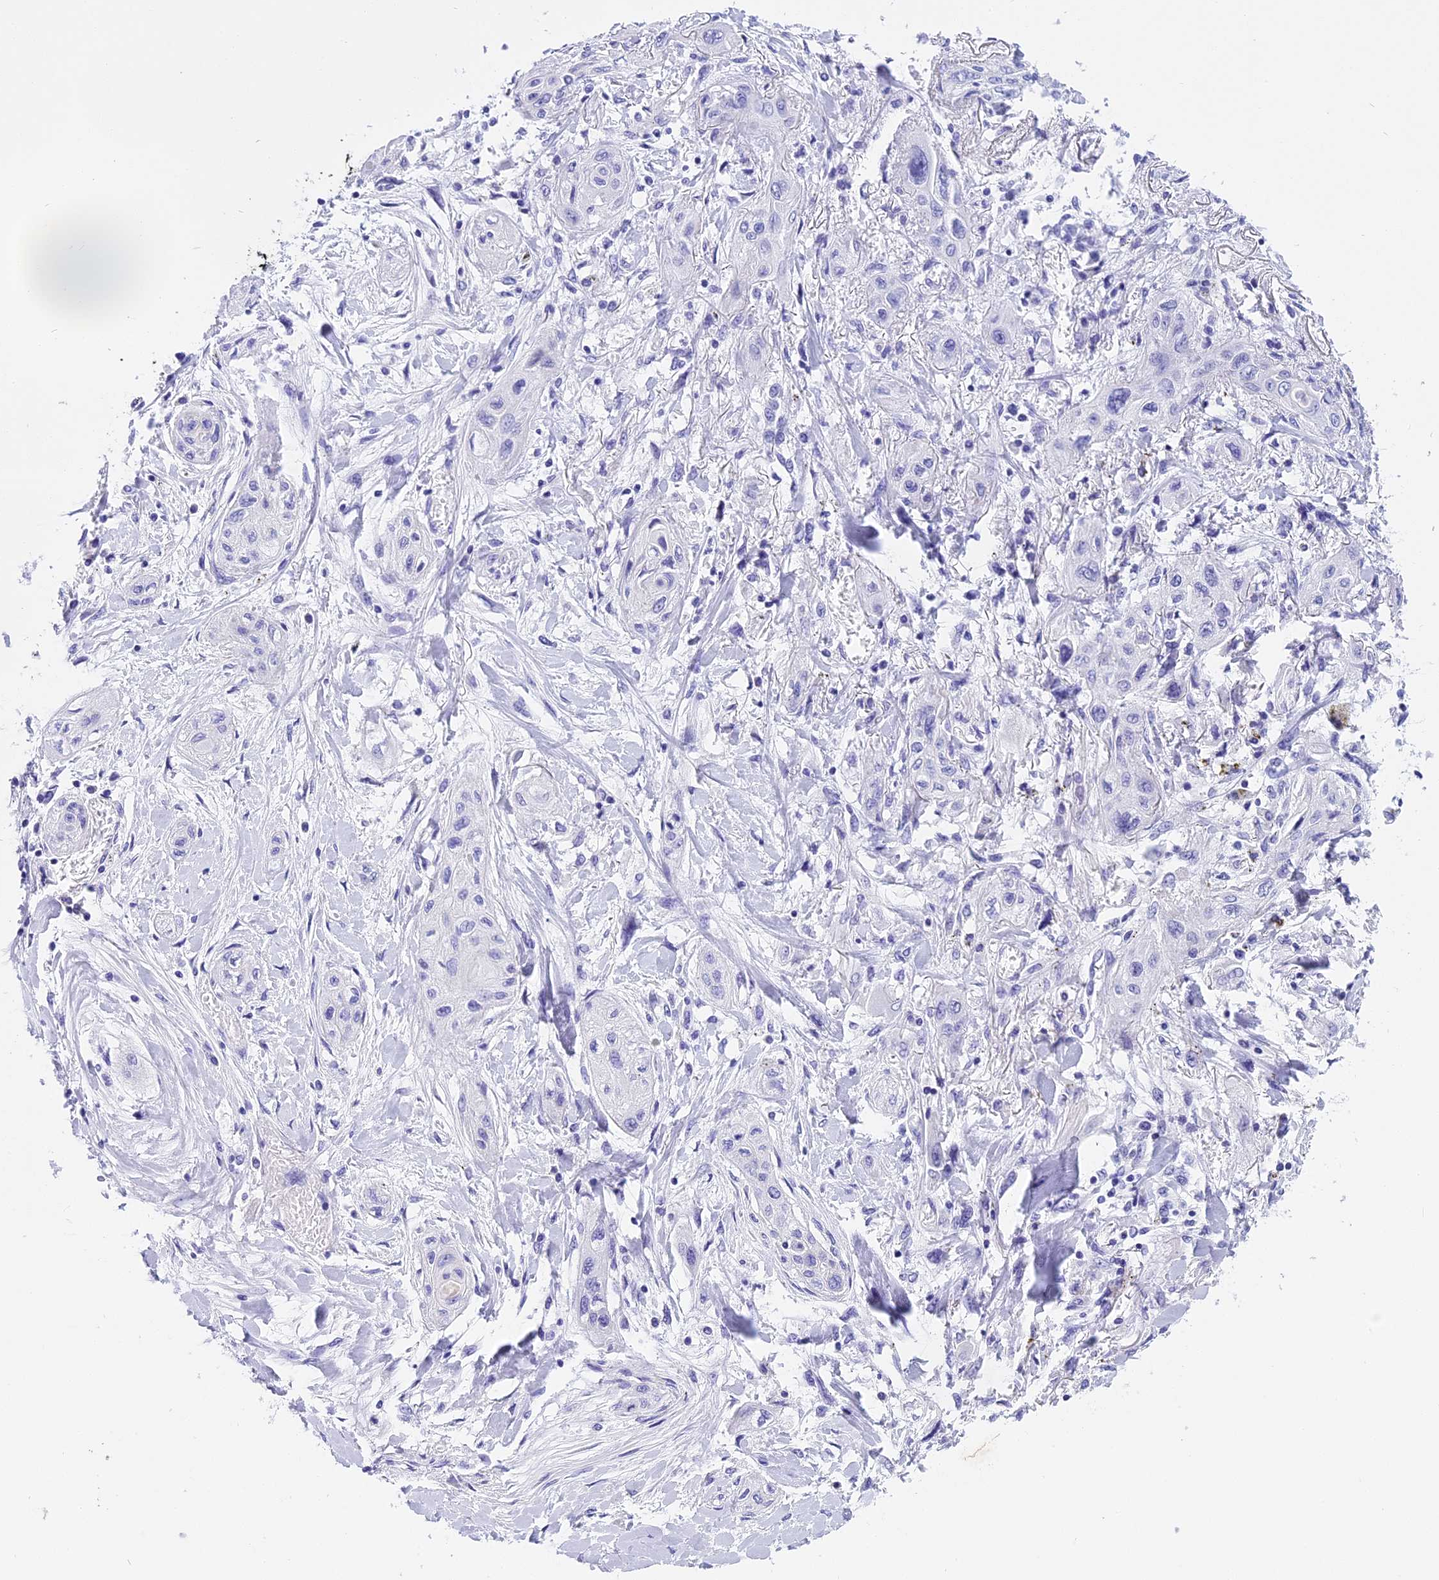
{"staining": {"intensity": "negative", "quantity": "none", "location": "none"}, "tissue": "lung cancer", "cell_type": "Tumor cells", "image_type": "cancer", "snomed": [{"axis": "morphology", "description": "Squamous cell carcinoma, NOS"}, {"axis": "topography", "description": "Lung"}], "caption": "Tumor cells show no significant protein expression in lung squamous cell carcinoma. (DAB (3,3'-diaminobenzidine) immunohistochemistry (IHC) with hematoxylin counter stain).", "gene": "KCTD14", "patient": {"sex": "female", "age": 47}}